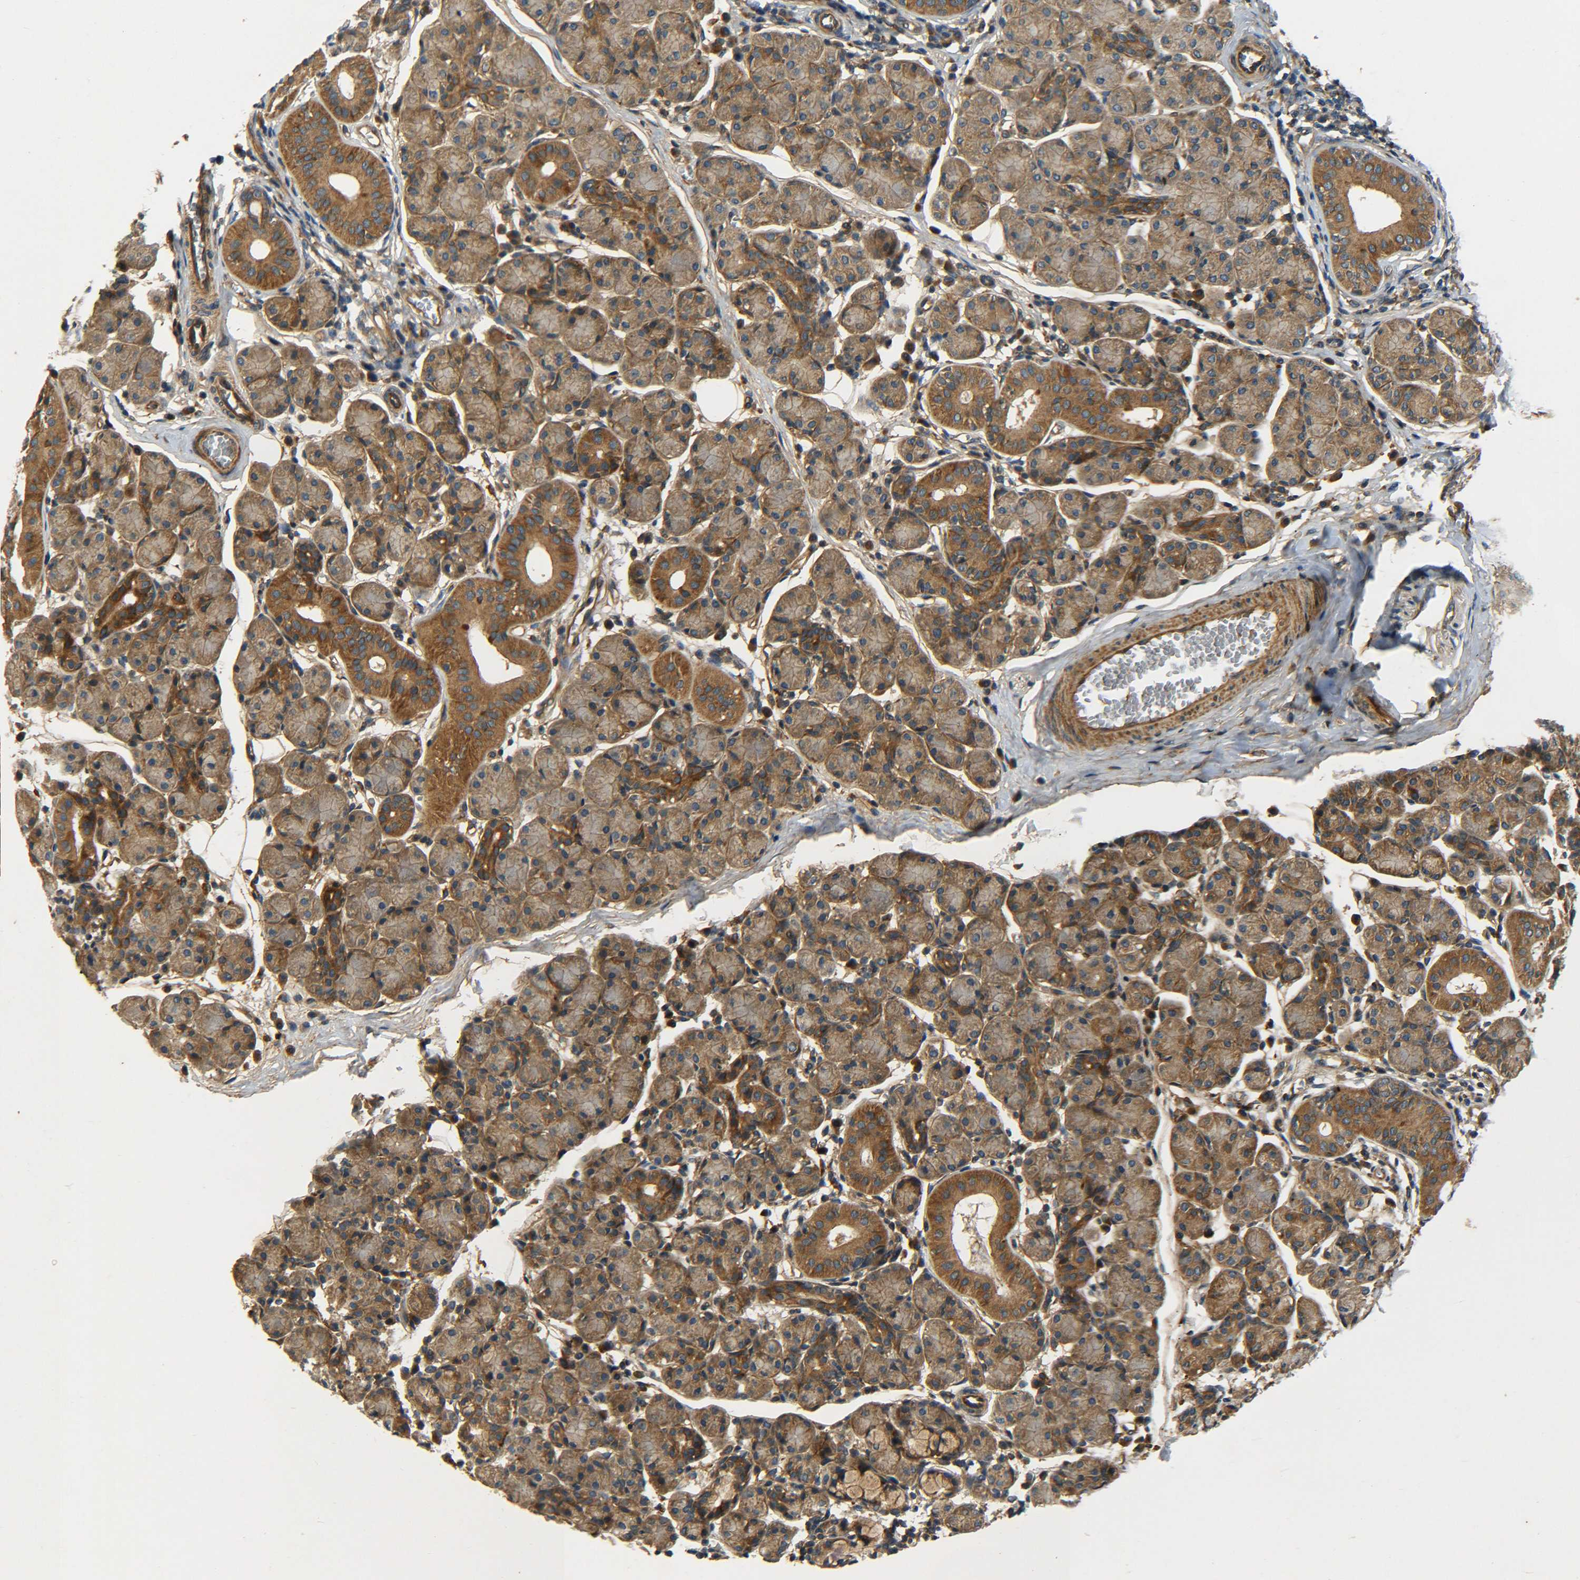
{"staining": {"intensity": "moderate", "quantity": ">75%", "location": "cytoplasmic/membranous"}, "tissue": "salivary gland", "cell_type": "Glandular cells", "image_type": "normal", "snomed": [{"axis": "morphology", "description": "Normal tissue, NOS"}, {"axis": "morphology", "description": "Inflammation, NOS"}, {"axis": "topography", "description": "Lymph node"}, {"axis": "topography", "description": "Salivary gland"}], "caption": "This image demonstrates IHC staining of benign salivary gland, with medium moderate cytoplasmic/membranous expression in approximately >75% of glandular cells.", "gene": "LRCH3", "patient": {"sex": "male", "age": 3}}